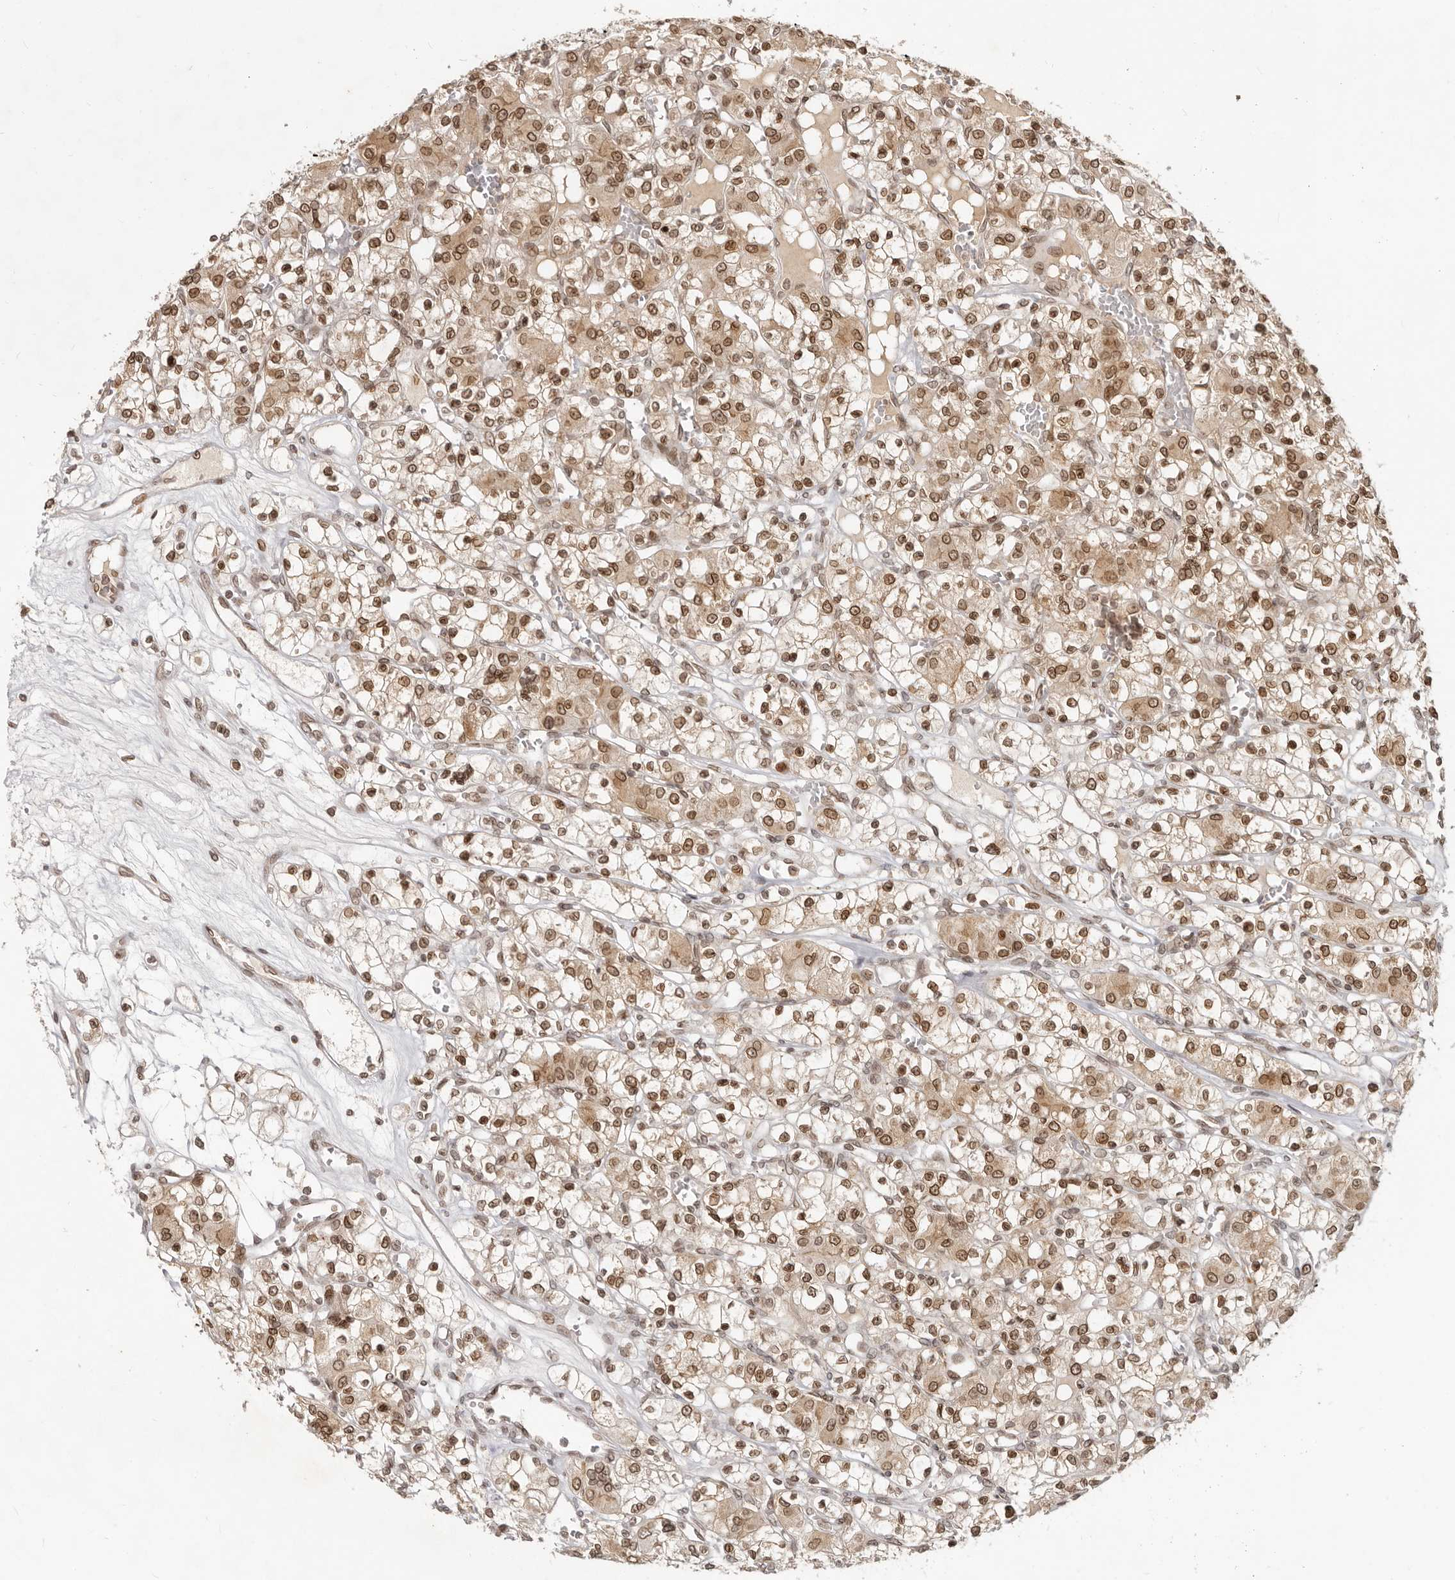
{"staining": {"intensity": "moderate", "quantity": ">75%", "location": "cytoplasmic/membranous,nuclear"}, "tissue": "renal cancer", "cell_type": "Tumor cells", "image_type": "cancer", "snomed": [{"axis": "morphology", "description": "Adenocarcinoma, NOS"}, {"axis": "topography", "description": "Kidney"}], "caption": "An image of human renal adenocarcinoma stained for a protein reveals moderate cytoplasmic/membranous and nuclear brown staining in tumor cells. The staining was performed using DAB (3,3'-diaminobenzidine) to visualize the protein expression in brown, while the nuclei were stained in blue with hematoxylin (Magnification: 20x).", "gene": "NUP153", "patient": {"sex": "female", "age": 59}}